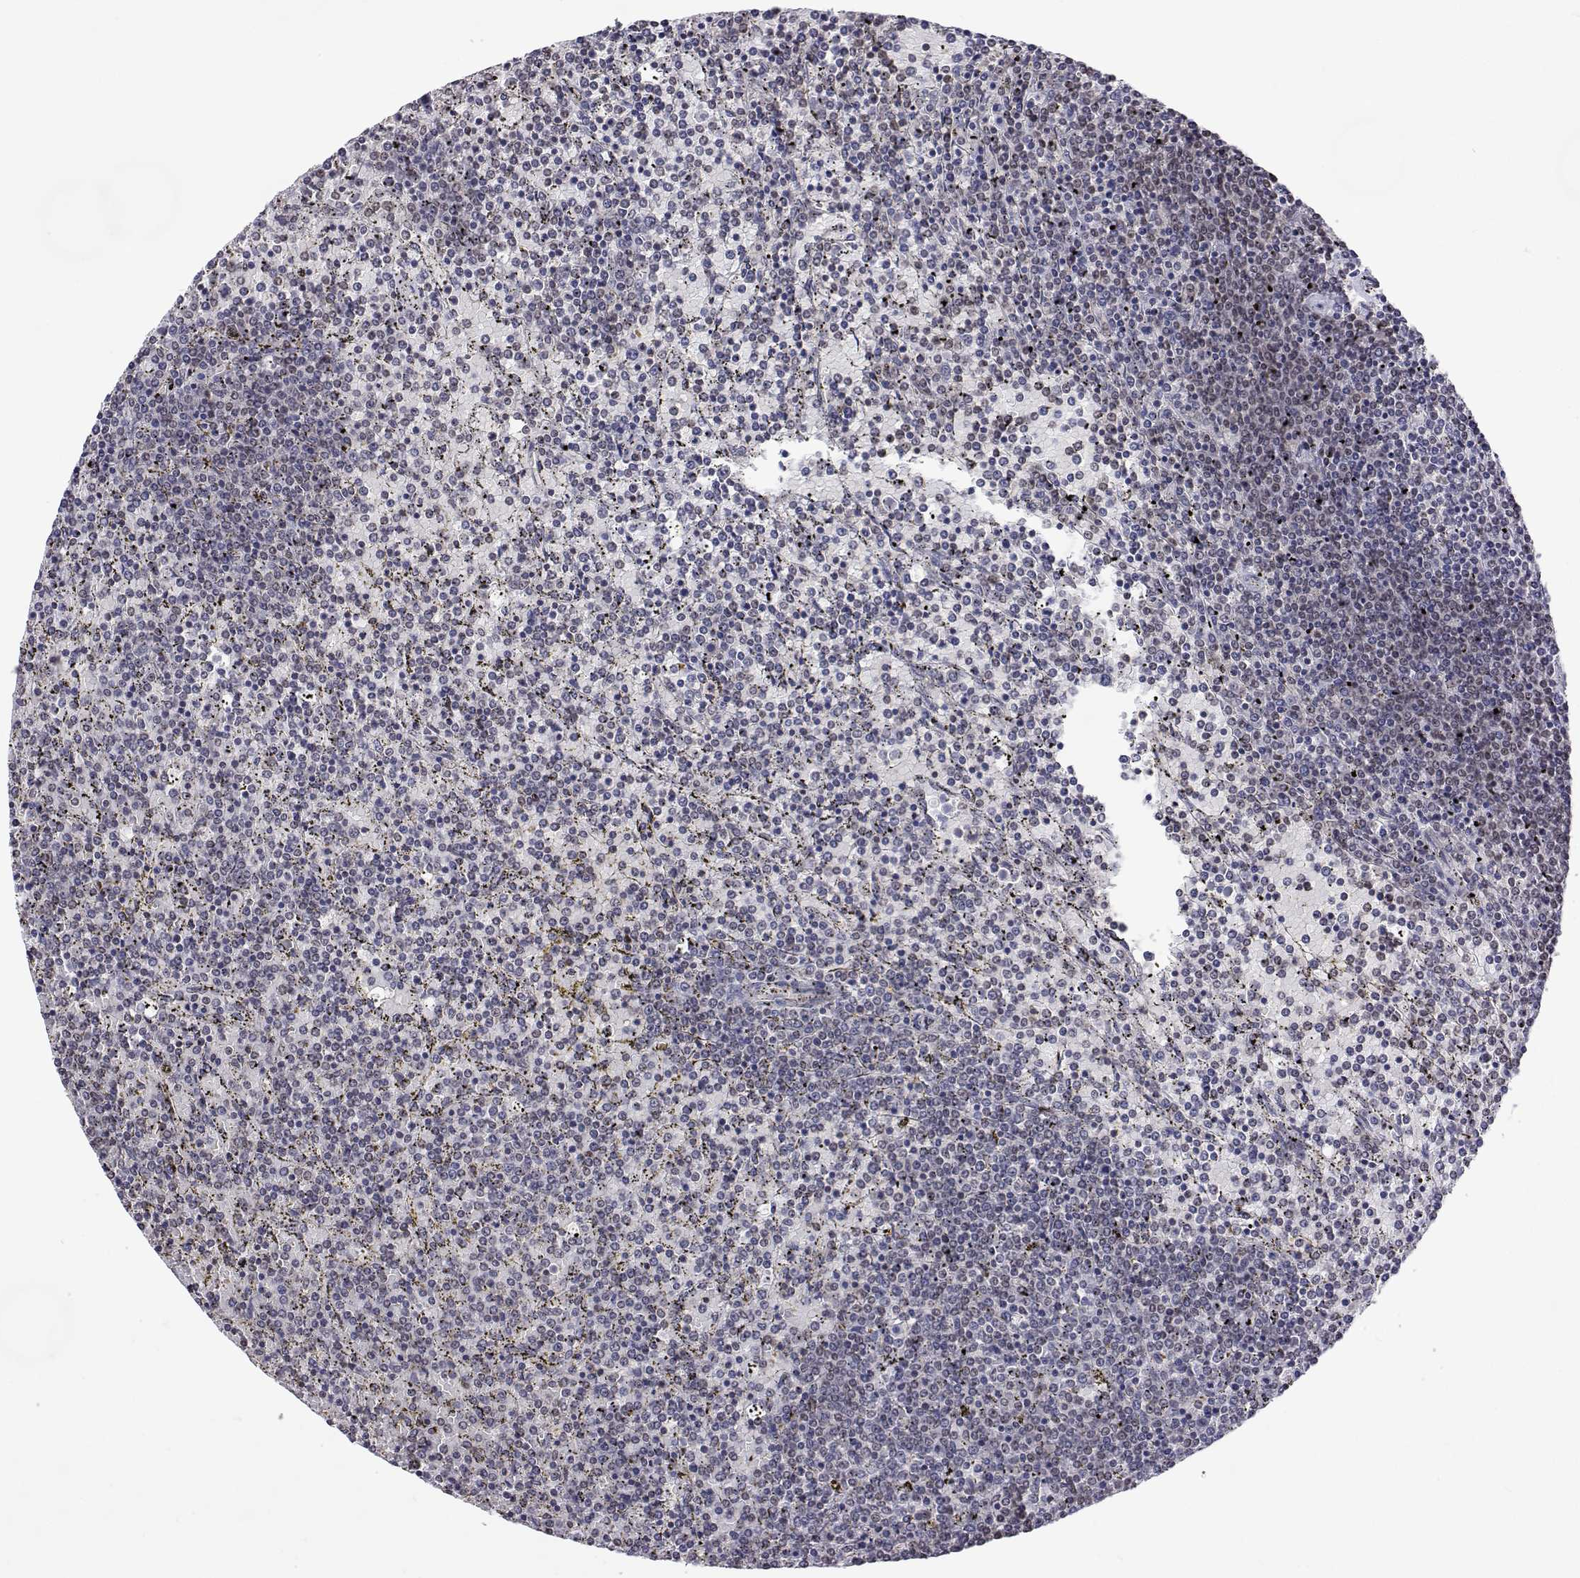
{"staining": {"intensity": "negative", "quantity": "none", "location": "none"}, "tissue": "lymphoma", "cell_type": "Tumor cells", "image_type": "cancer", "snomed": [{"axis": "morphology", "description": "Malignant lymphoma, non-Hodgkin's type, Low grade"}, {"axis": "topography", "description": "Spleen"}], "caption": "DAB immunohistochemical staining of human low-grade malignant lymphoma, non-Hodgkin's type demonstrates no significant positivity in tumor cells.", "gene": "NHP2", "patient": {"sex": "female", "age": 77}}